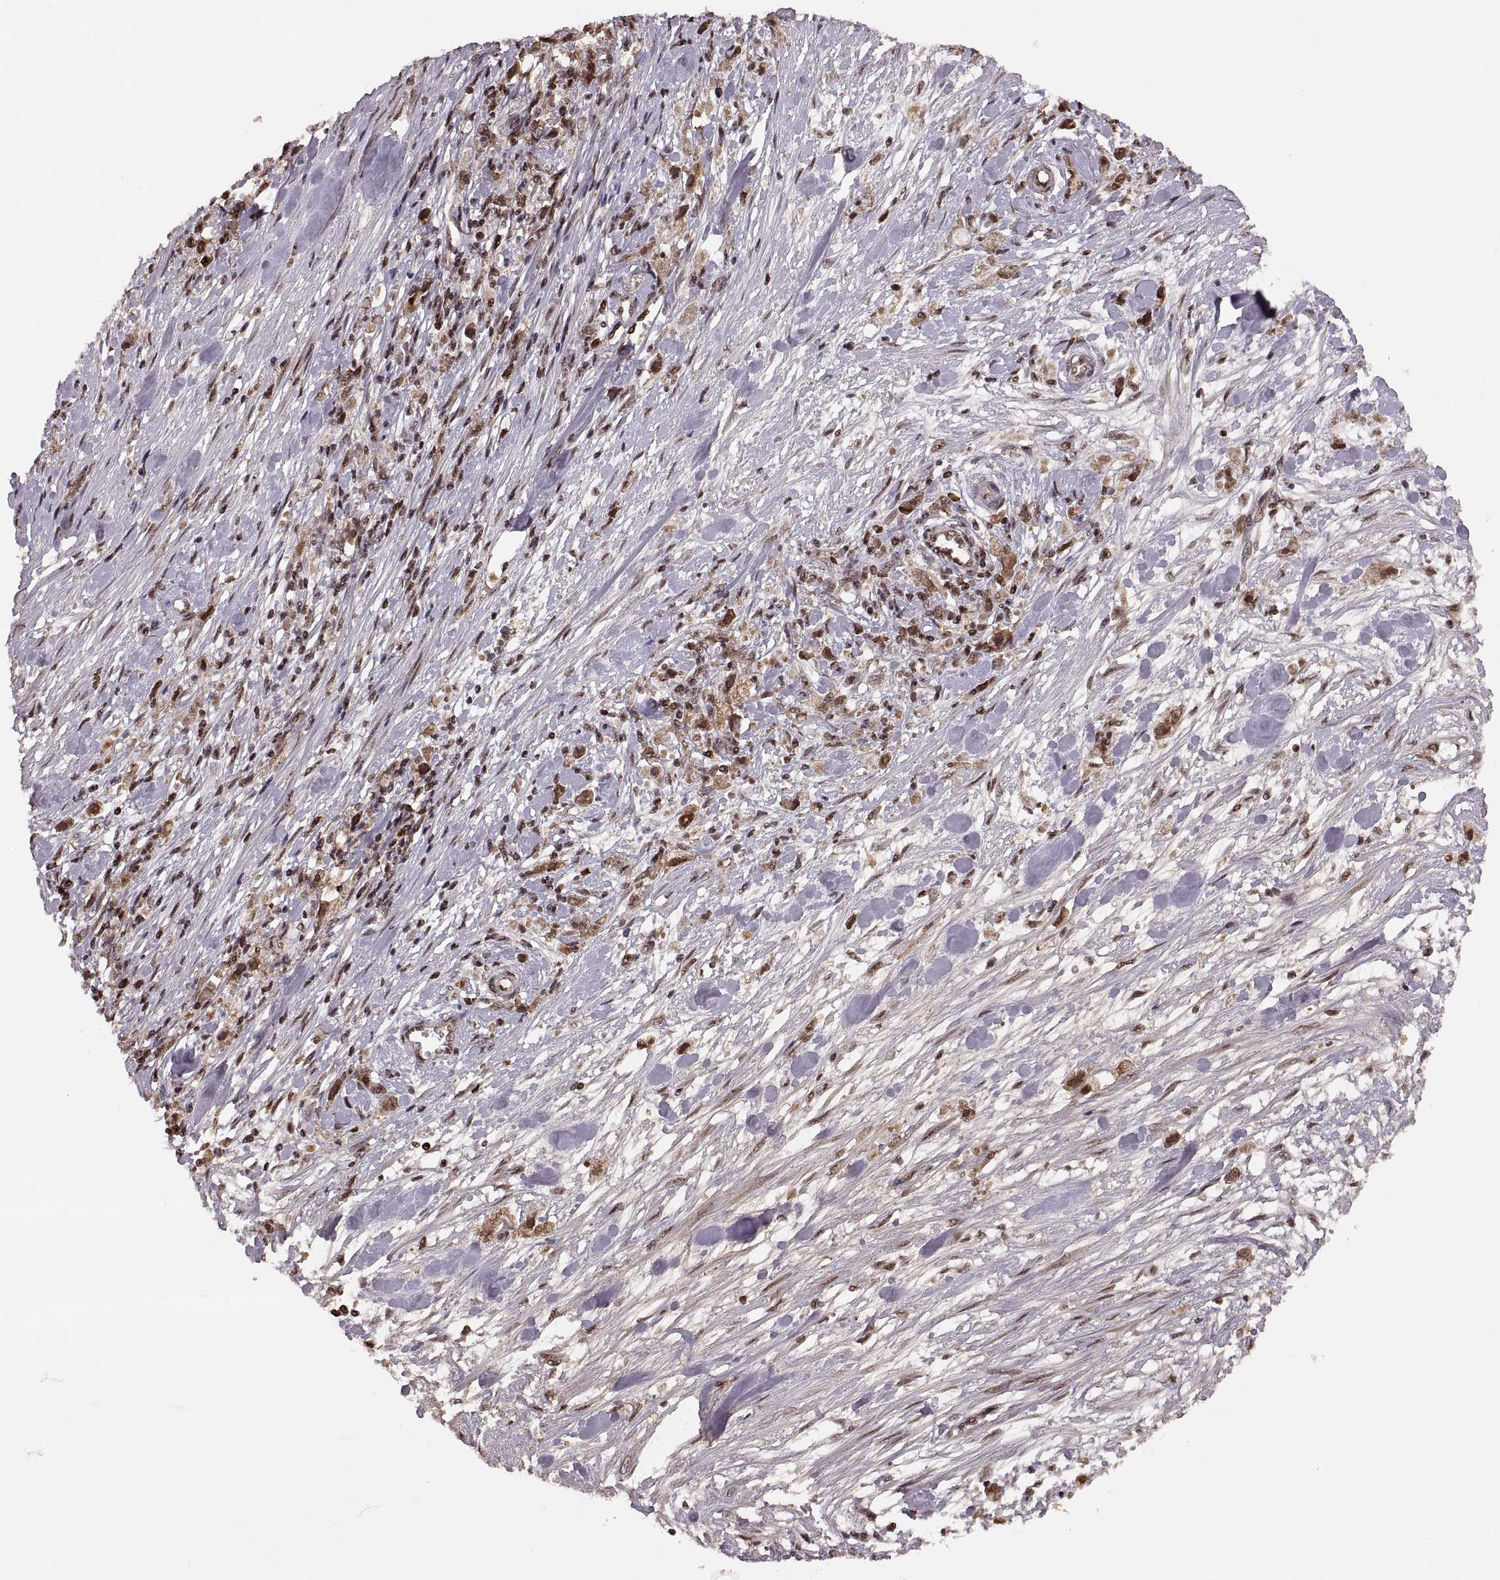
{"staining": {"intensity": "moderate", "quantity": "25%-75%", "location": "cytoplasmic/membranous,nuclear"}, "tissue": "stomach cancer", "cell_type": "Tumor cells", "image_type": "cancer", "snomed": [{"axis": "morphology", "description": "Adenocarcinoma, NOS"}, {"axis": "topography", "description": "Stomach"}], "caption": "High-power microscopy captured an immunohistochemistry (IHC) micrograph of stomach cancer (adenocarcinoma), revealing moderate cytoplasmic/membranous and nuclear positivity in about 25%-75% of tumor cells.", "gene": "RFT1", "patient": {"sex": "female", "age": 59}}